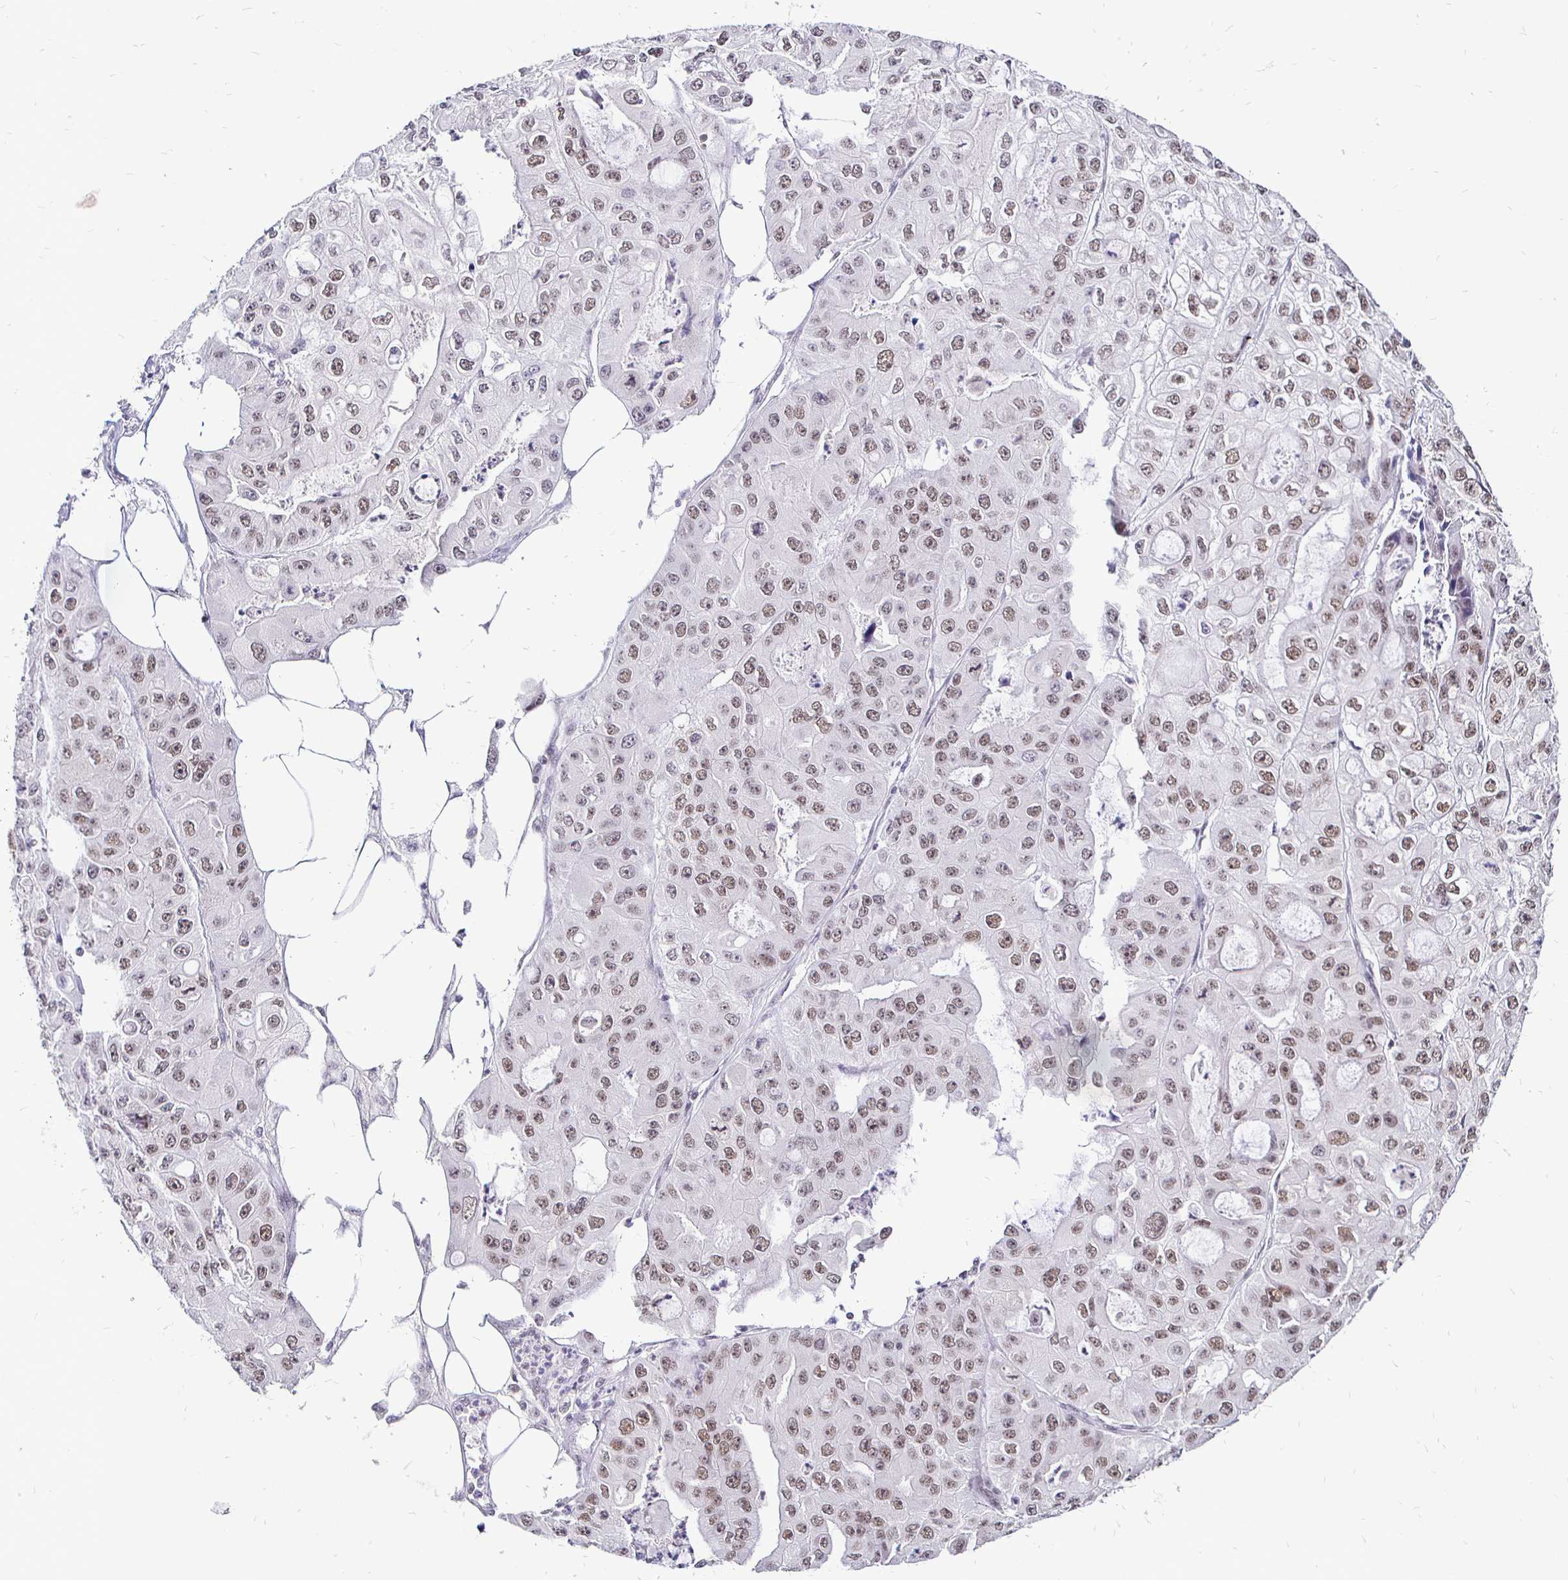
{"staining": {"intensity": "moderate", "quantity": ">75%", "location": "nuclear"}, "tissue": "ovarian cancer", "cell_type": "Tumor cells", "image_type": "cancer", "snomed": [{"axis": "morphology", "description": "Cystadenocarcinoma, serous, NOS"}, {"axis": "topography", "description": "Ovary"}], "caption": "Protein expression analysis of ovarian cancer (serous cystadenocarcinoma) displays moderate nuclear positivity in about >75% of tumor cells.", "gene": "SIN3A", "patient": {"sex": "female", "age": 56}}